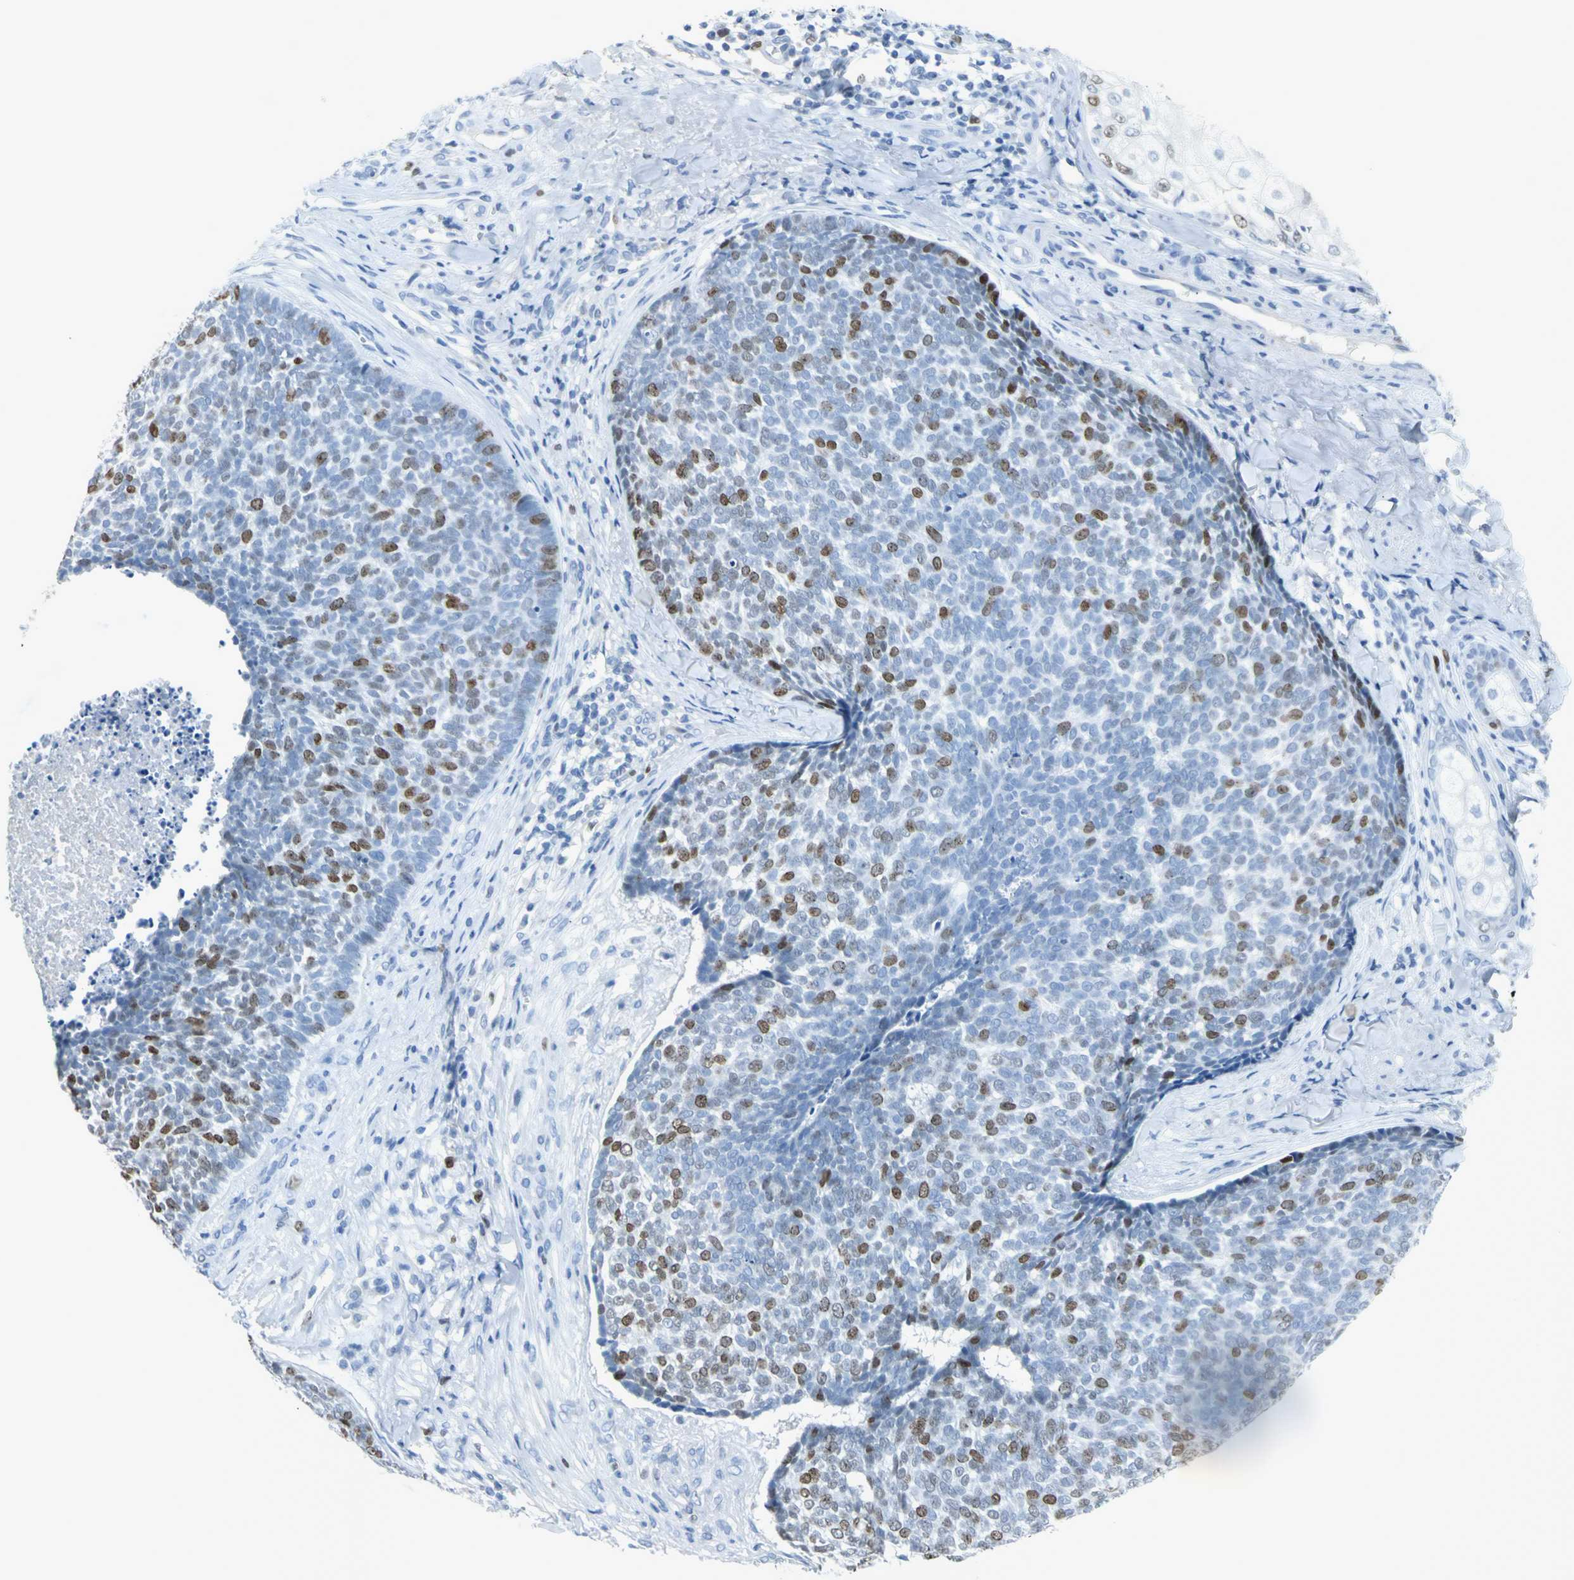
{"staining": {"intensity": "moderate", "quantity": "<25%", "location": "nuclear"}, "tissue": "skin cancer", "cell_type": "Tumor cells", "image_type": "cancer", "snomed": [{"axis": "morphology", "description": "Basal cell carcinoma"}, {"axis": "topography", "description": "Skin"}], "caption": "IHC histopathology image of neoplastic tissue: basal cell carcinoma (skin) stained using immunohistochemistry (IHC) displays low levels of moderate protein expression localized specifically in the nuclear of tumor cells, appearing as a nuclear brown color.", "gene": "MCM3", "patient": {"sex": "male", "age": 84}}